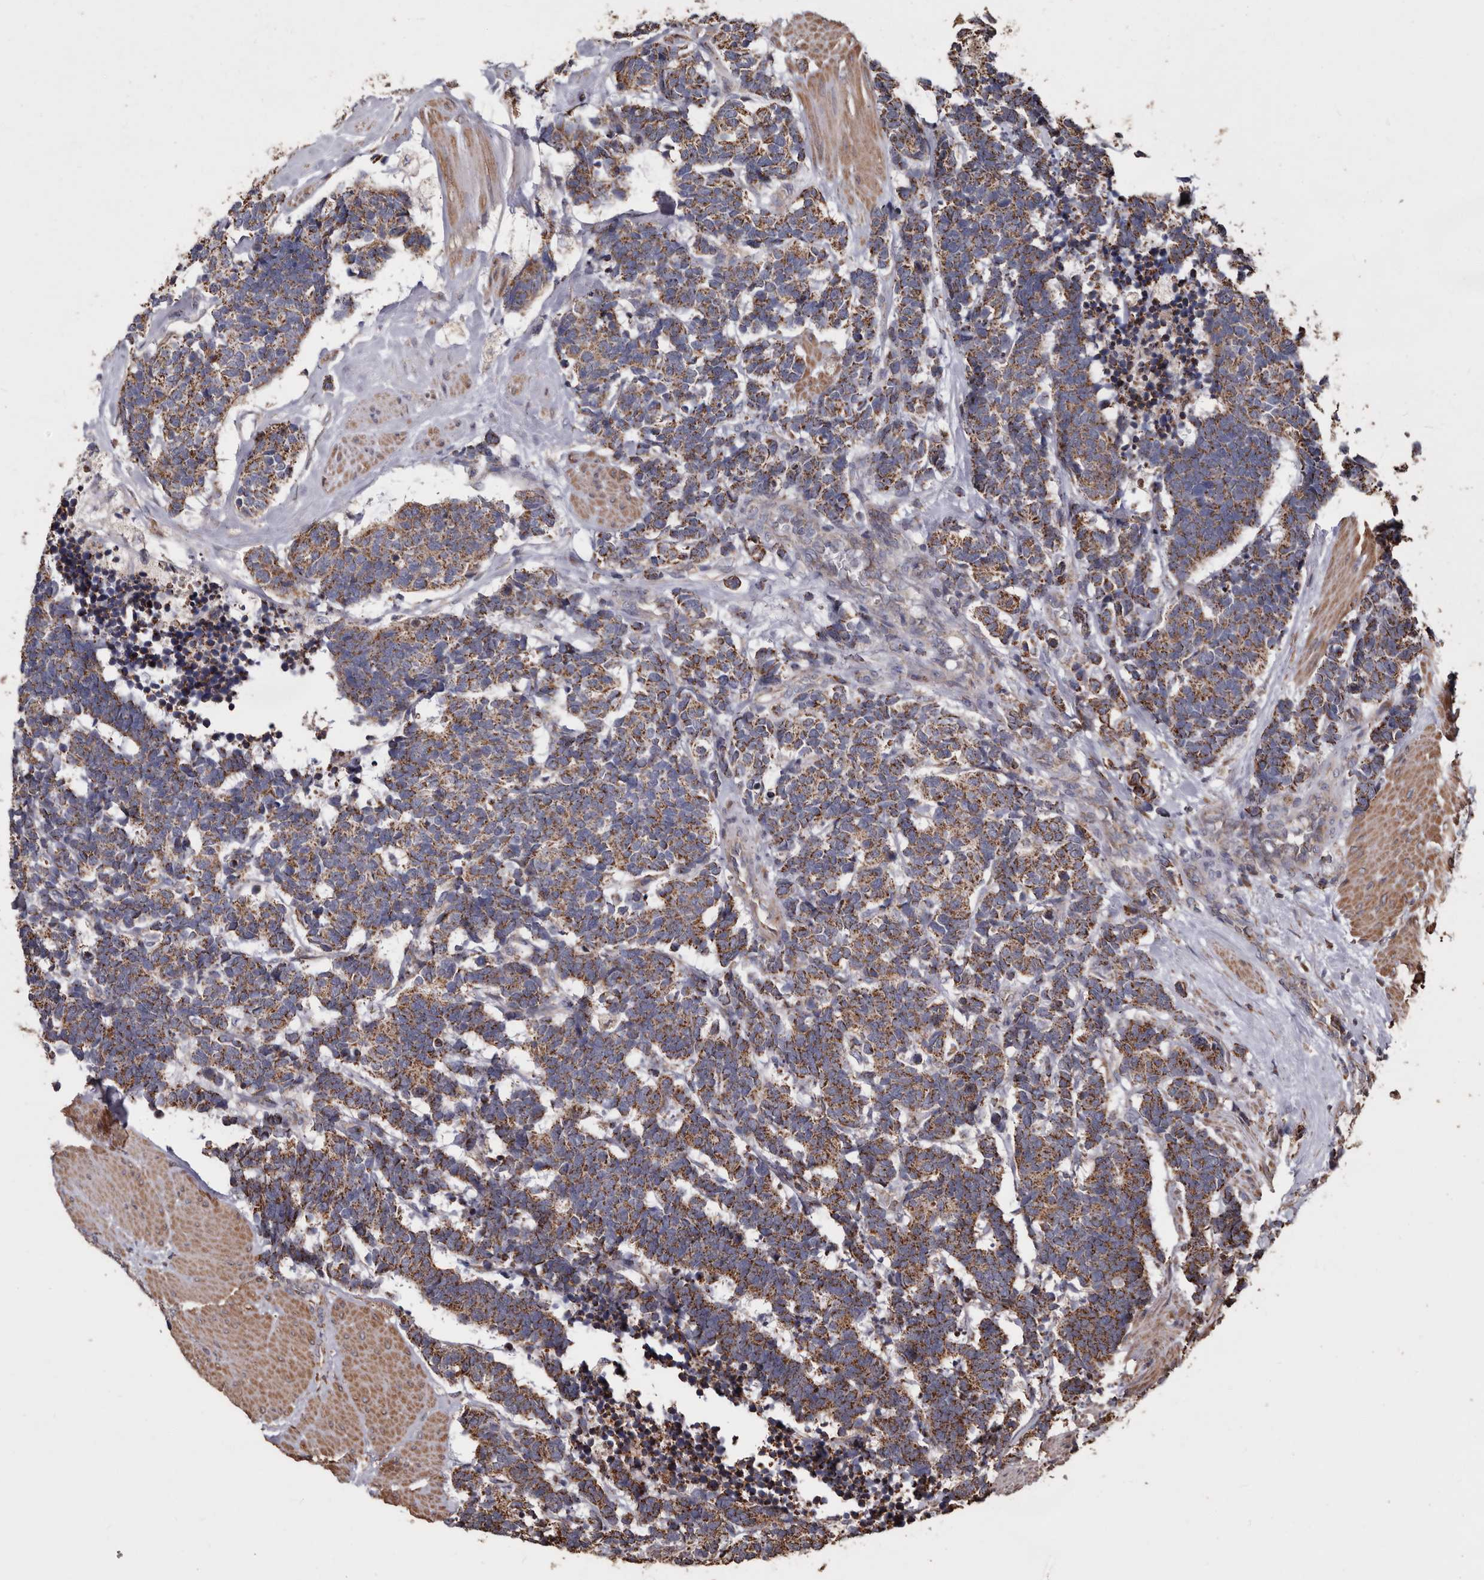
{"staining": {"intensity": "moderate", "quantity": ">75%", "location": "cytoplasmic/membranous"}, "tissue": "carcinoid", "cell_type": "Tumor cells", "image_type": "cancer", "snomed": [{"axis": "morphology", "description": "Carcinoma, NOS"}, {"axis": "morphology", "description": "Carcinoid, malignant, NOS"}, {"axis": "topography", "description": "Urinary bladder"}], "caption": "Immunohistochemistry (IHC) image of human carcinoid stained for a protein (brown), which exhibits medium levels of moderate cytoplasmic/membranous staining in approximately >75% of tumor cells.", "gene": "OSGIN2", "patient": {"sex": "male", "age": 57}}